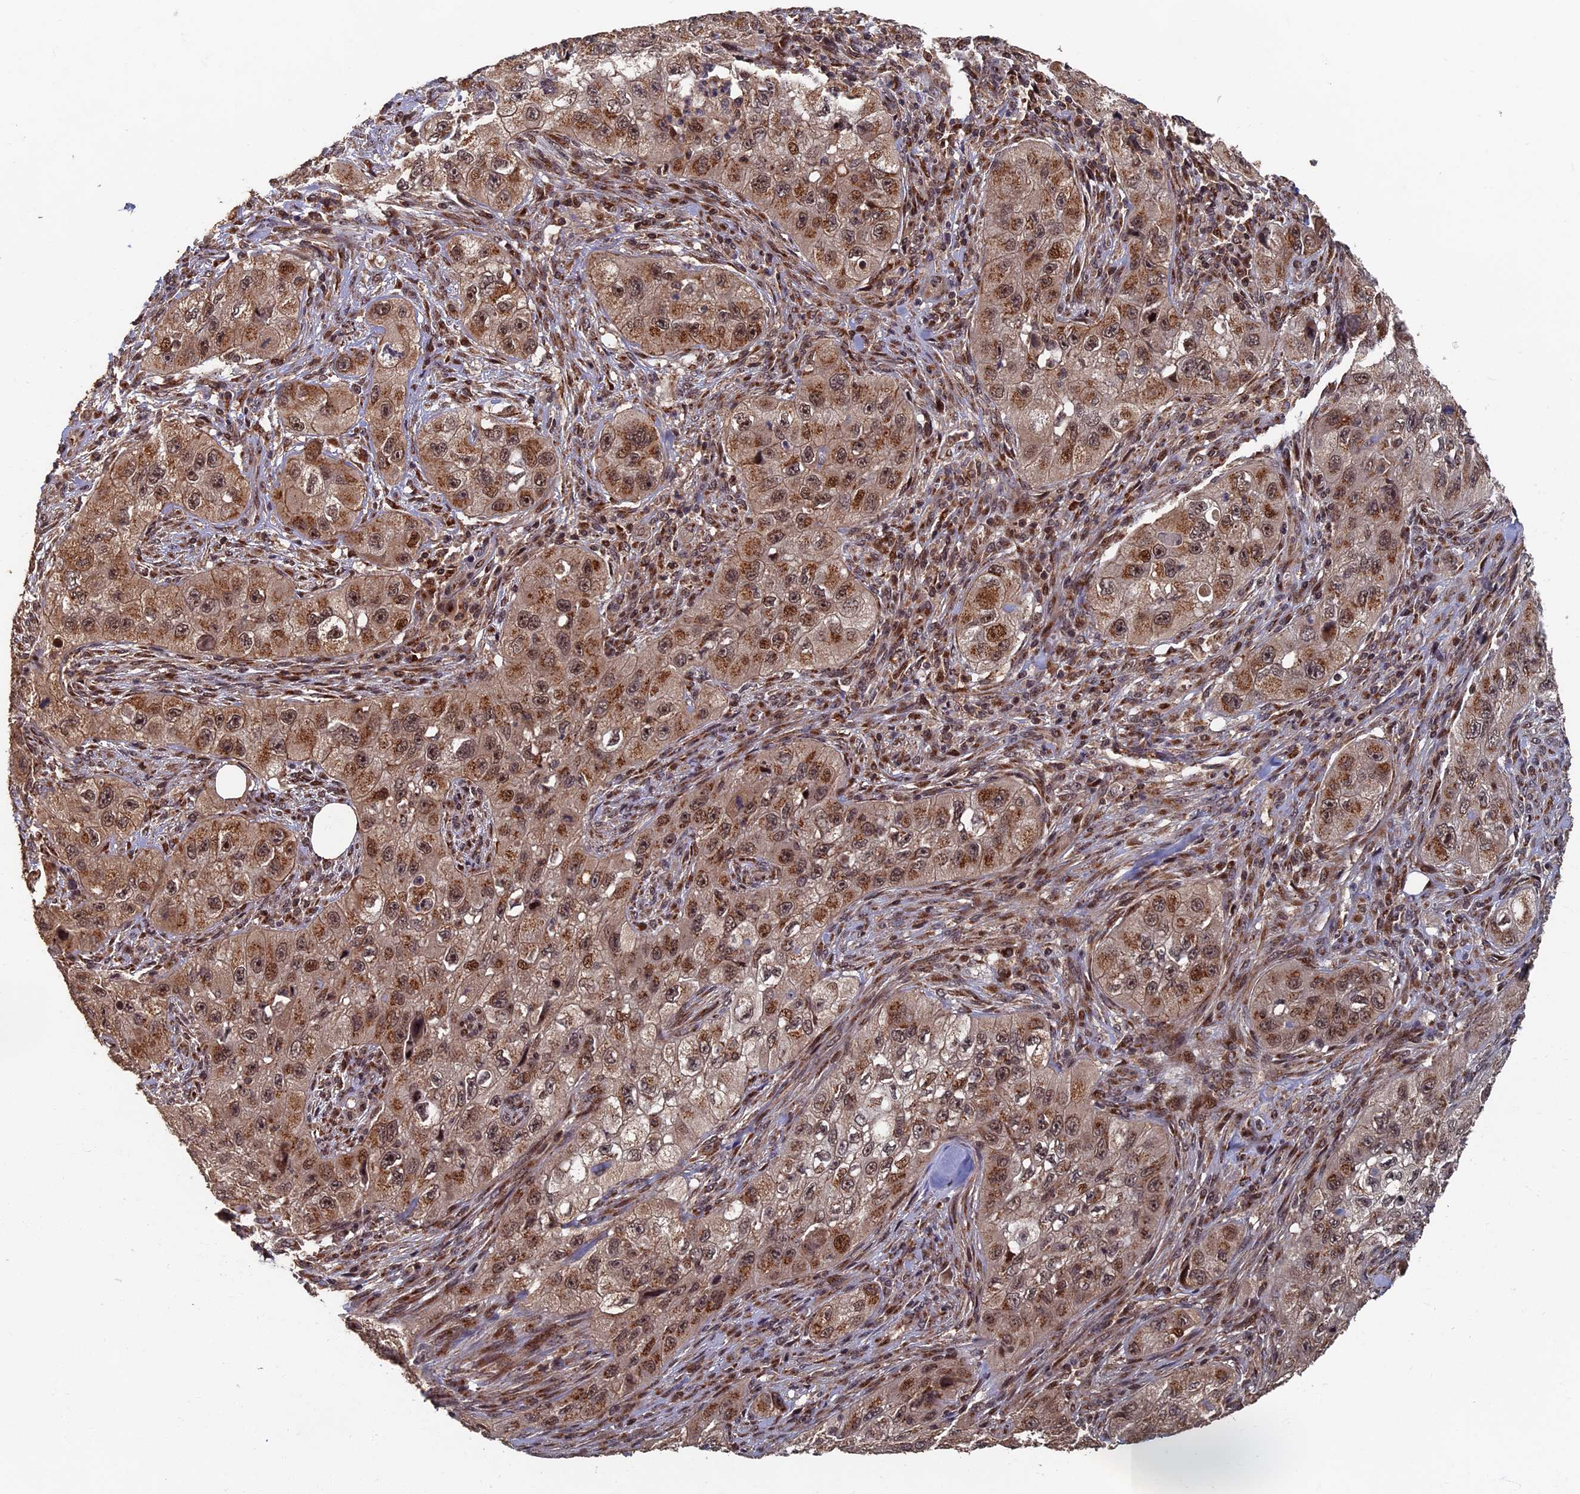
{"staining": {"intensity": "moderate", "quantity": ">75%", "location": "nuclear"}, "tissue": "skin cancer", "cell_type": "Tumor cells", "image_type": "cancer", "snomed": [{"axis": "morphology", "description": "Squamous cell carcinoma, NOS"}, {"axis": "topography", "description": "Skin"}, {"axis": "topography", "description": "Subcutis"}], "caption": "Squamous cell carcinoma (skin) stained with DAB (3,3'-diaminobenzidine) immunohistochemistry (IHC) shows medium levels of moderate nuclear expression in about >75% of tumor cells.", "gene": "RASGRF1", "patient": {"sex": "male", "age": 73}}